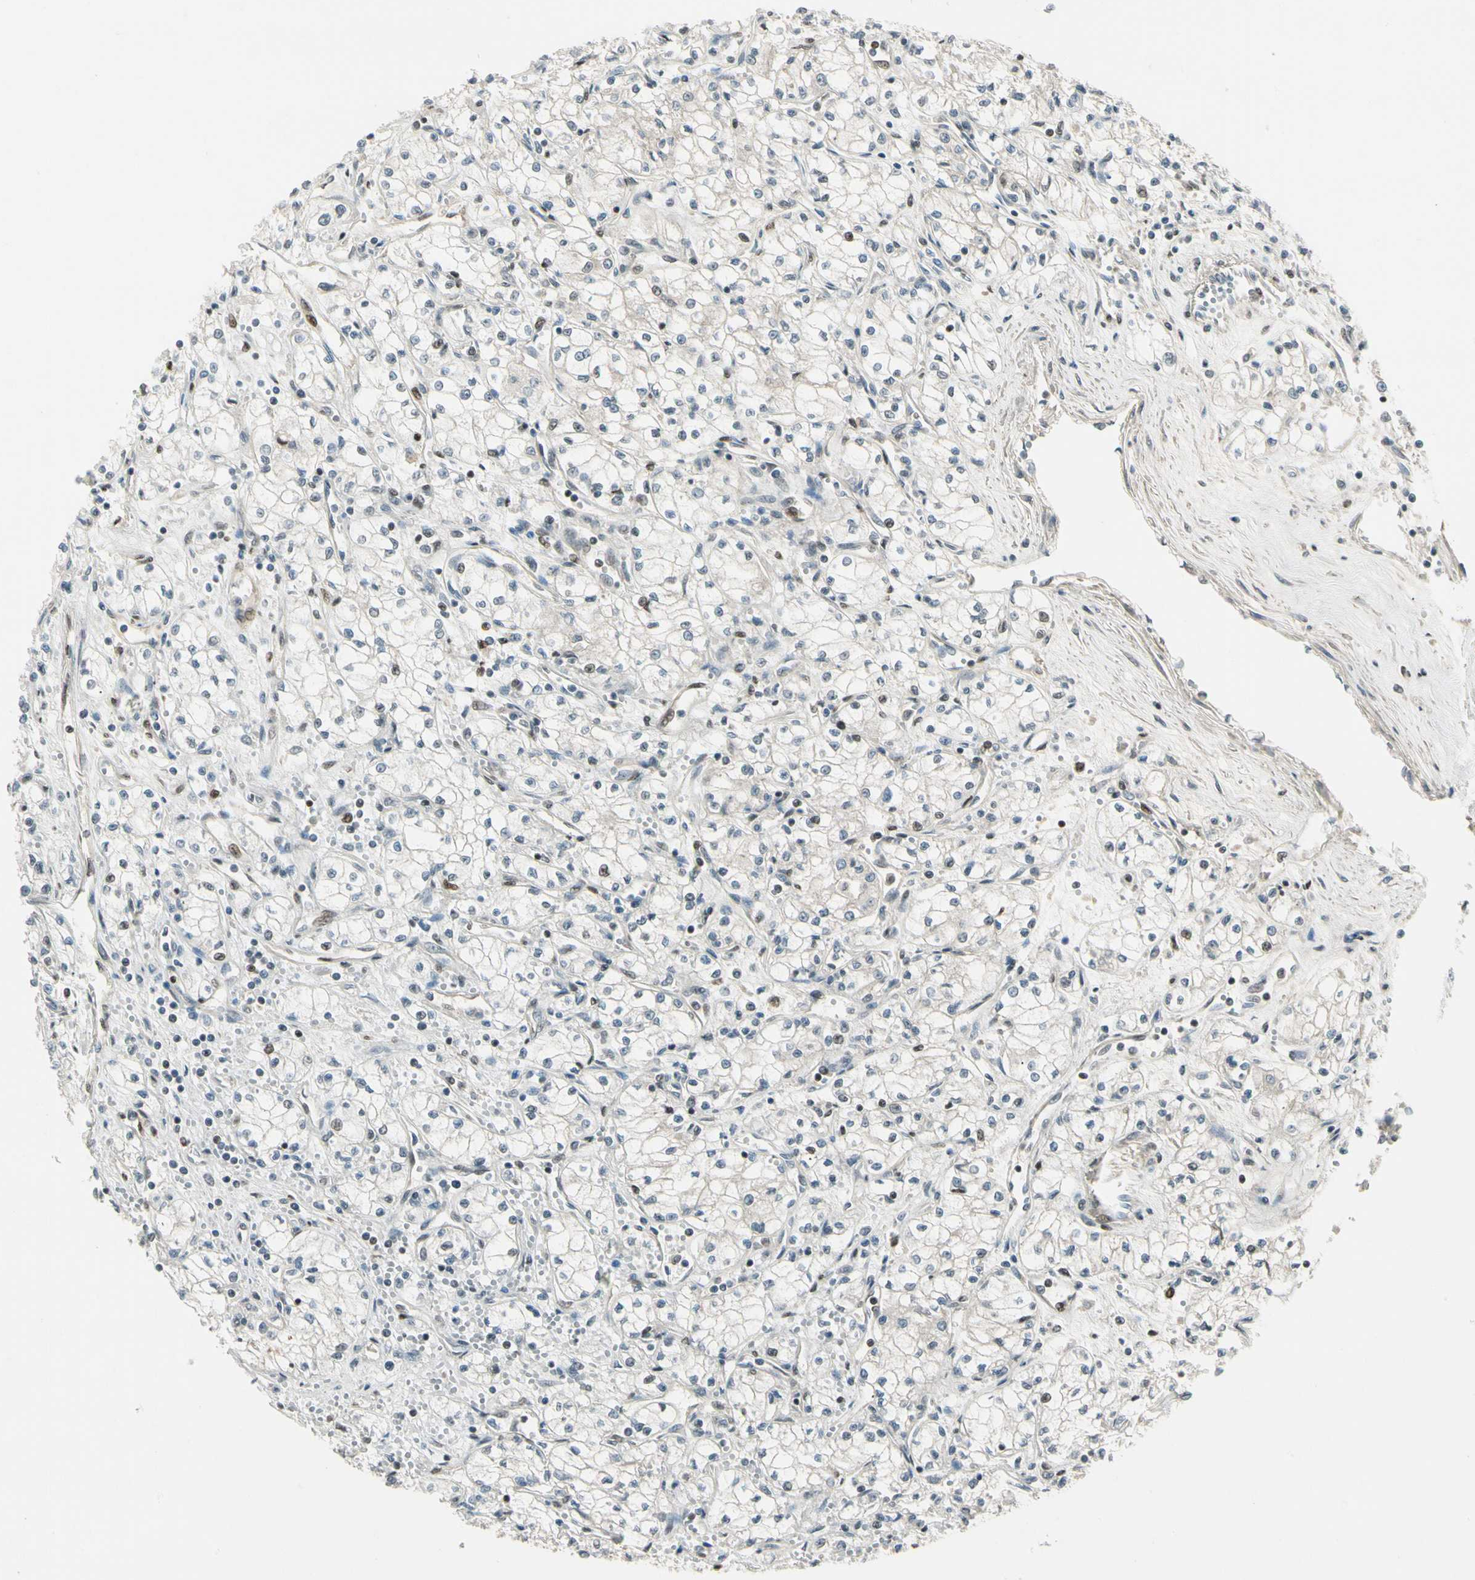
{"staining": {"intensity": "weak", "quantity": "<25%", "location": "nuclear"}, "tissue": "renal cancer", "cell_type": "Tumor cells", "image_type": "cancer", "snomed": [{"axis": "morphology", "description": "Normal tissue, NOS"}, {"axis": "morphology", "description": "Adenocarcinoma, NOS"}, {"axis": "topography", "description": "Kidney"}], "caption": "Immunohistochemistry (IHC) photomicrograph of neoplastic tissue: human renal cancer stained with DAB reveals no significant protein positivity in tumor cells. (Immunohistochemistry, brightfield microscopy, high magnification).", "gene": "GTF3A", "patient": {"sex": "male", "age": 59}}